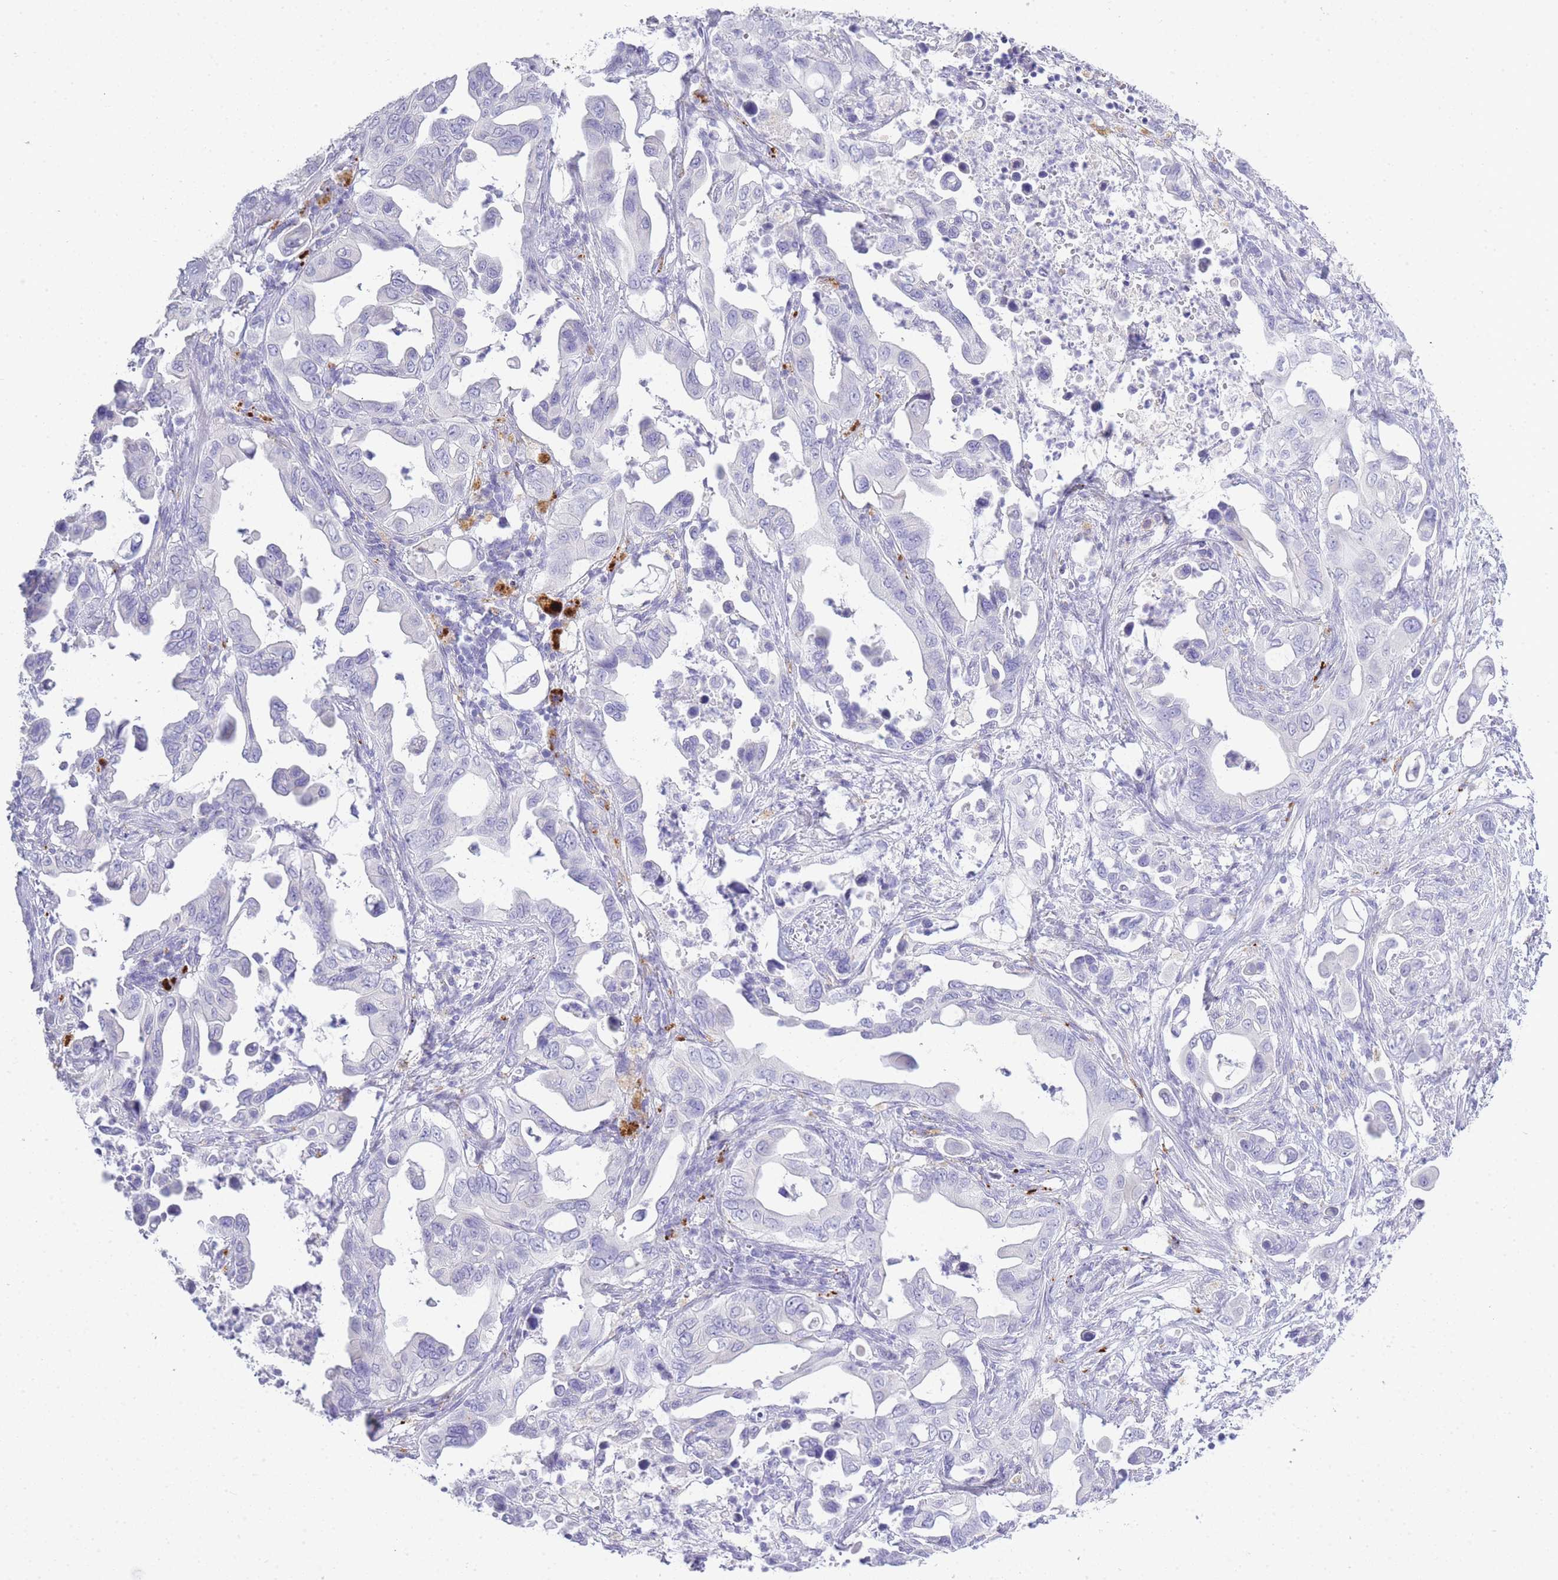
{"staining": {"intensity": "negative", "quantity": "none", "location": "none"}, "tissue": "pancreatic cancer", "cell_type": "Tumor cells", "image_type": "cancer", "snomed": [{"axis": "morphology", "description": "Adenocarcinoma, NOS"}, {"axis": "topography", "description": "Pancreas"}], "caption": "Pancreatic cancer was stained to show a protein in brown. There is no significant positivity in tumor cells. Nuclei are stained in blue.", "gene": "RHO", "patient": {"sex": "male", "age": 61}}